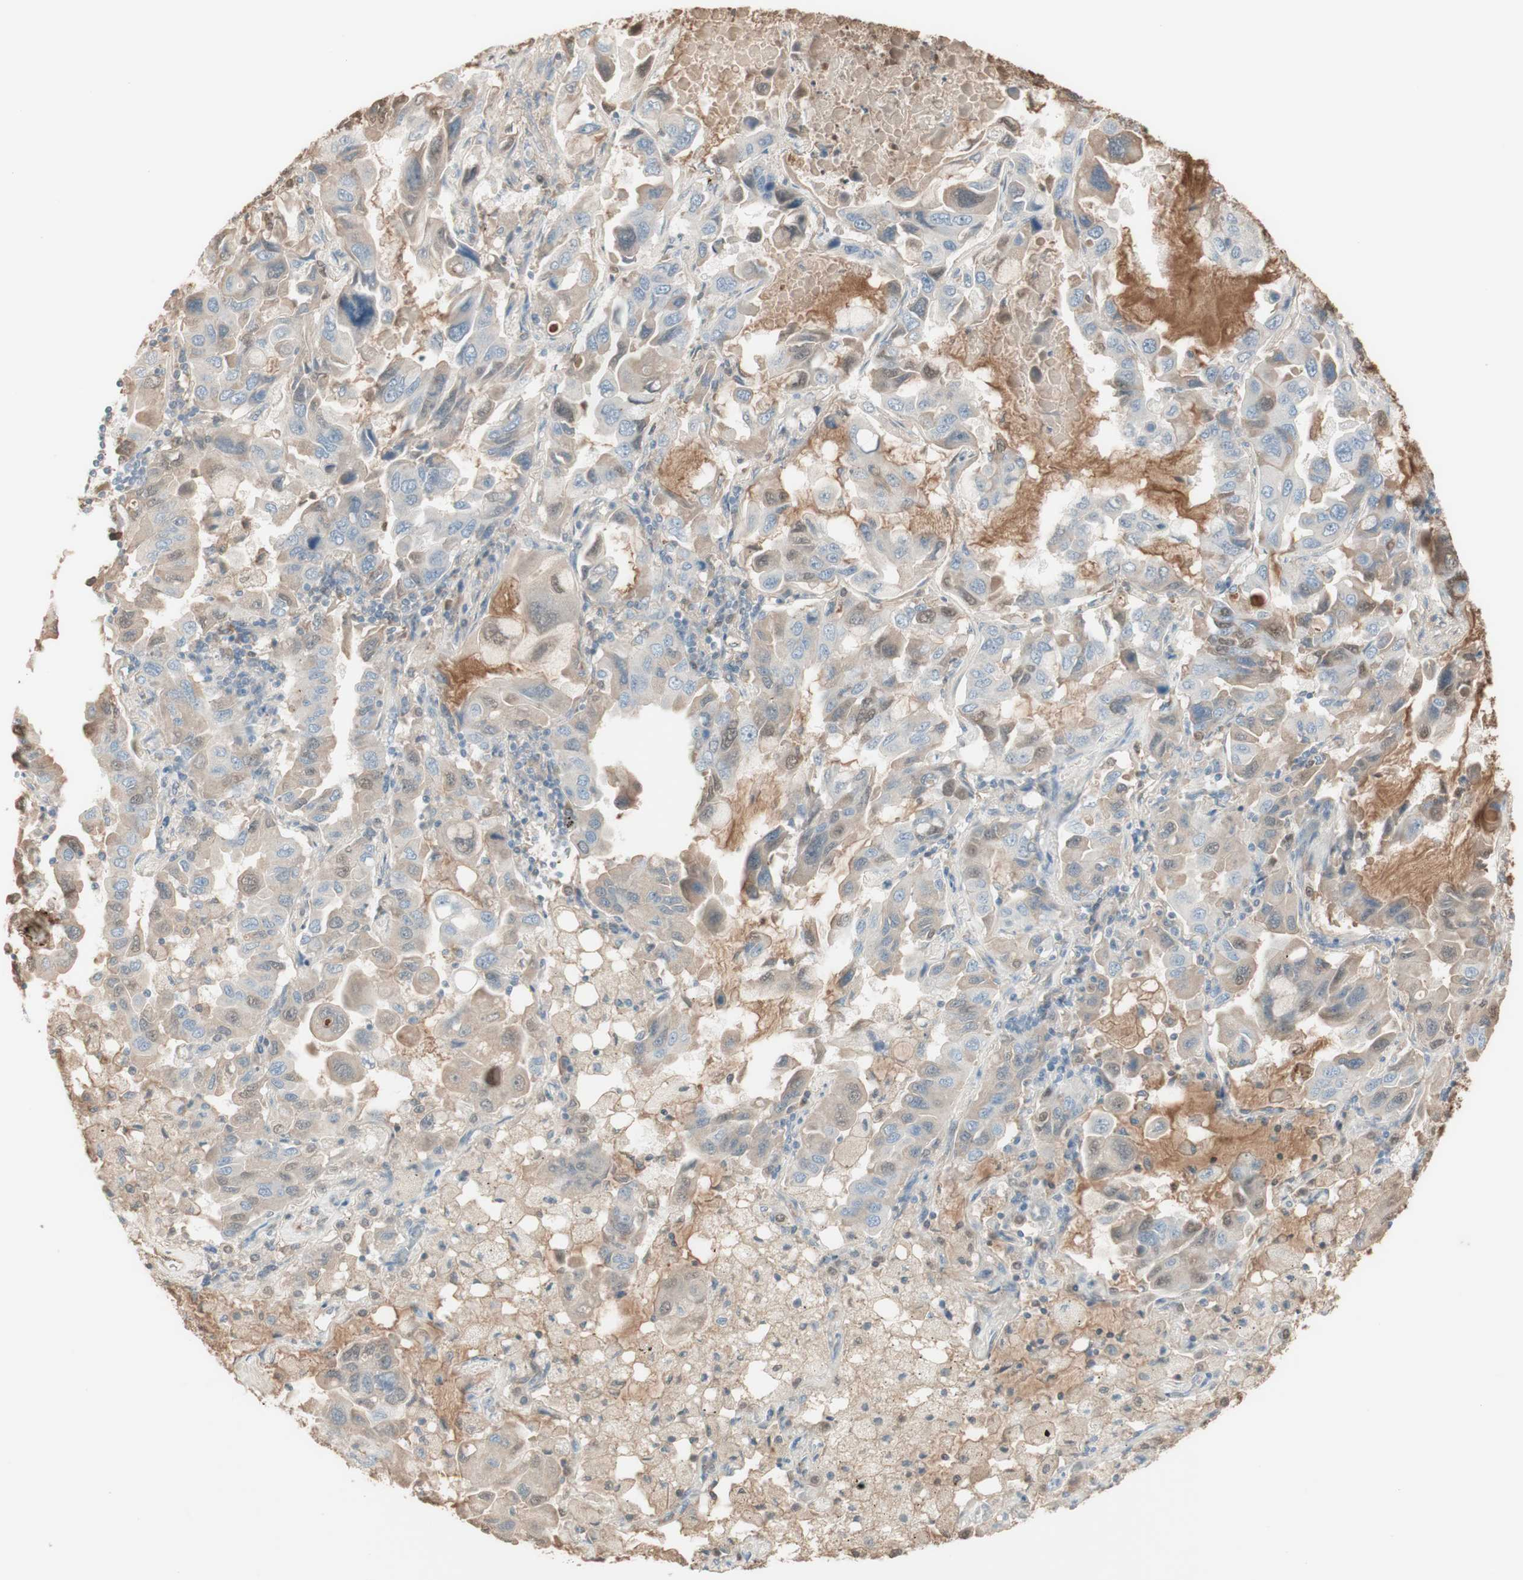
{"staining": {"intensity": "weak", "quantity": ">75%", "location": "cytoplasmic/membranous"}, "tissue": "lung cancer", "cell_type": "Tumor cells", "image_type": "cancer", "snomed": [{"axis": "morphology", "description": "Adenocarcinoma, NOS"}, {"axis": "topography", "description": "Lung"}], "caption": "A photomicrograph showing weak cytoplasmic/membranous expression in about >75% of tumor cells in lung cancer, as visualized by brown immunohistochemical staining.", "gene": "IFNG", "patient": {"sex": "male", "age": 64}}